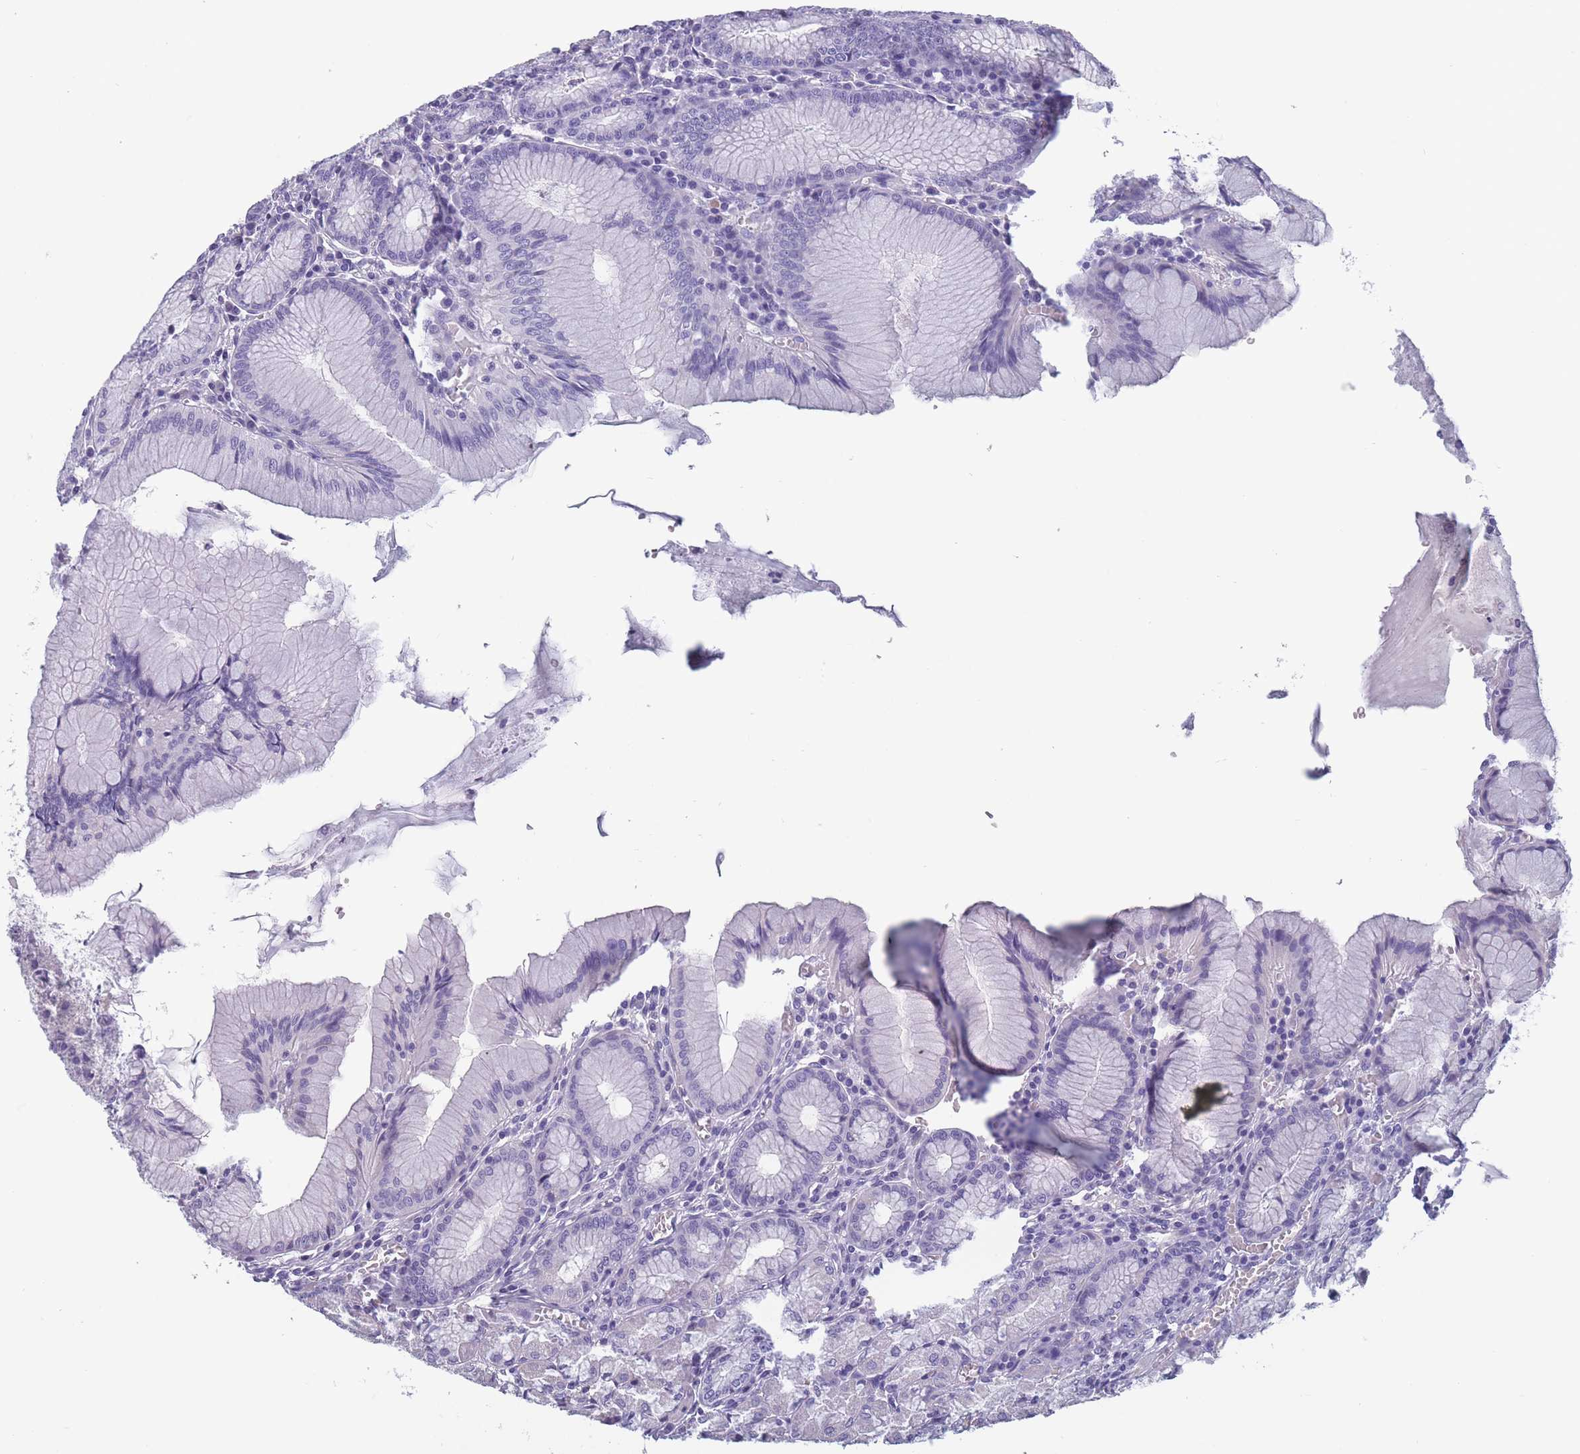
{"staining": {"intensity": "negative", "quantity": "none", "location": "none"}, "tissue": "stomach", "cell_type": "Glandular cells", "image_type": "normal", "snomed": [{"axis": "morphology", "description": "Normal tissue, NOS"}, {"axis": "topography", "description": "Stomach"}], "caption": "This is an immunohistochemistry histopathology image of normal human stomach. There is no staining in glandular cells.", "gene": "OR4C5", "patient": {"sex": "male", "age": 55}}